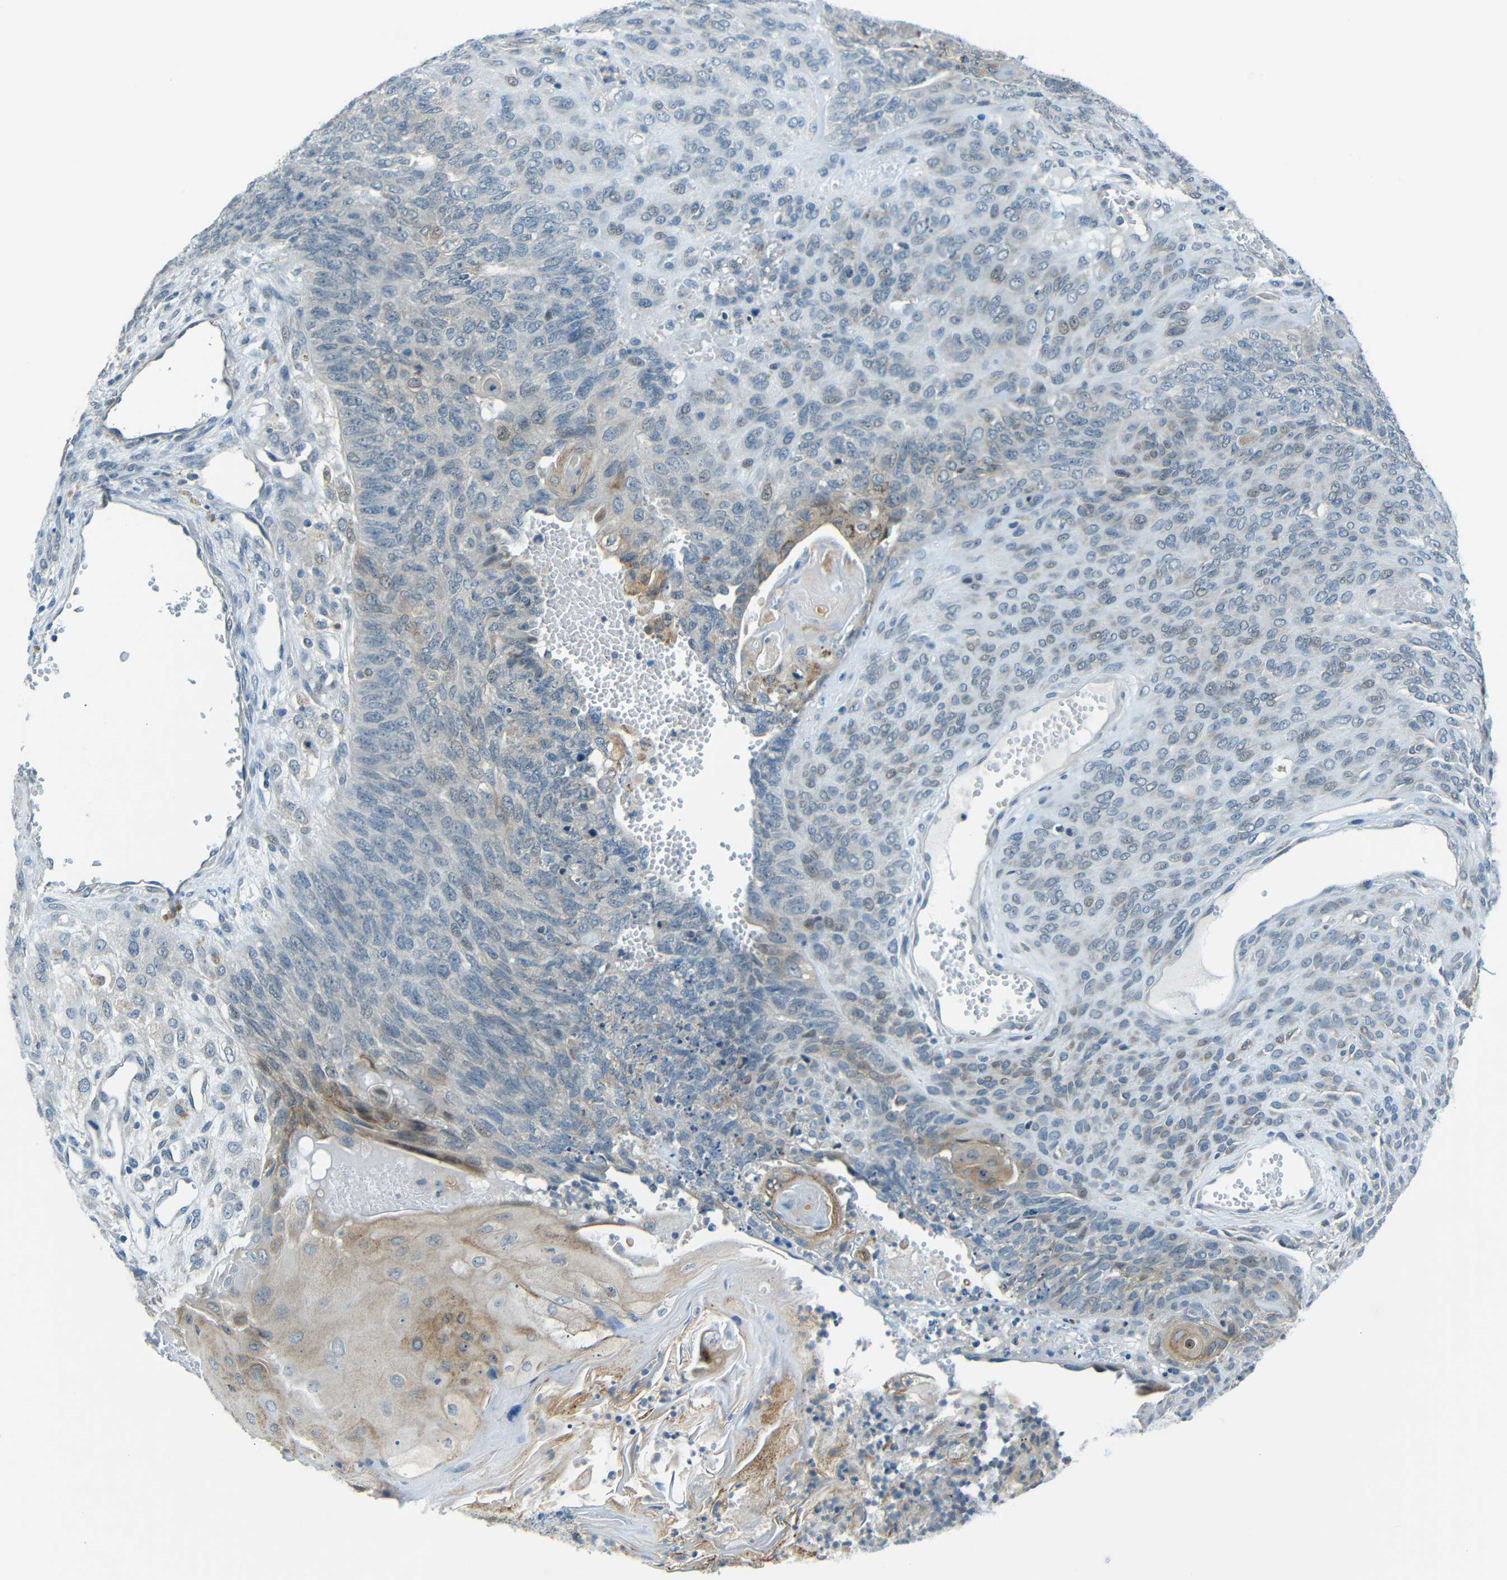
{"staining": {"intensity": "moderate", "quantity": "<25%", "location": "cytoplasmic/membranous"}, "tissue": "endometrial cancer", "cell_type": "Tumor cells", "image_type": "cancer", "snomed": [{"axis": "morphology", "description": "Adenocarcinoma, NOS"}, {"axis": "topography", "description": "Endometrium"}], "caption": "Tumor cells display moderate cytoplasmic/membranous staining in approximately <25% of cells in adenocarcinoma (endometrial).", "gene": "ANKRD22", "patient": {"sex": "female", "age": 32}}